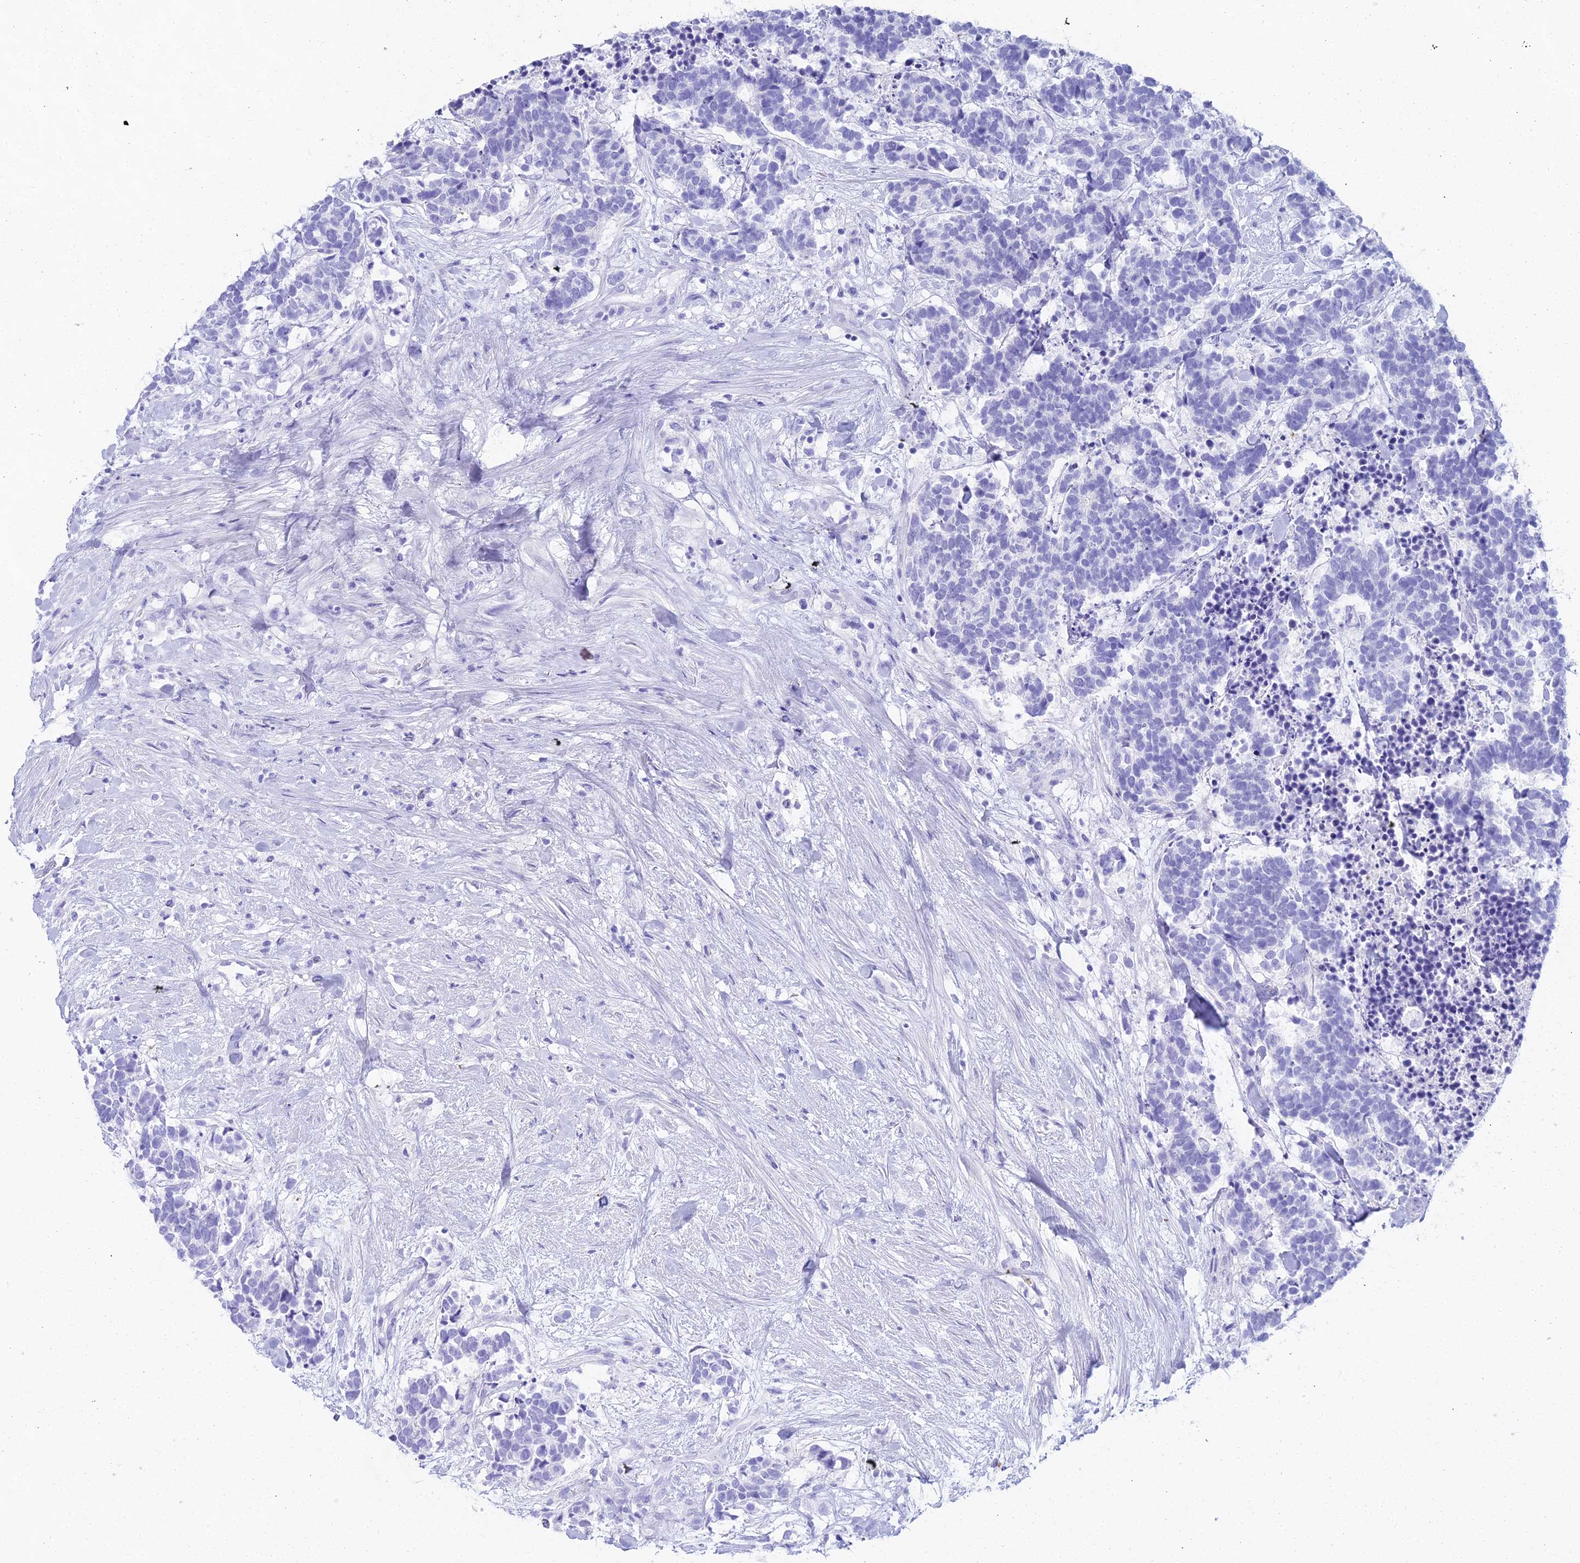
{"staining": {"intensity": "negative", "quantity": "none", "location": "none"}, "tissue": "carcinoid", "cell_type": "Tumor cells", "image_type": "cancer", "snomed": [{"axis": "morphology", "description": "Carcinoma, NOS"}, {"axis": "morphology", "description": "Carcinoid, malignant, NOS"}, {"axis": "topography", "description": "Prostate"}], "caption": "An IHC histopathology image of carcinoma is shown. There is no staining in tumor cells of carcinoma. (DAB (3,3'-diaminobenzidine) immunohistochemistry, high magnification).", "gene": "CGB2", "patient": {"sex": "male", "age": 57}}